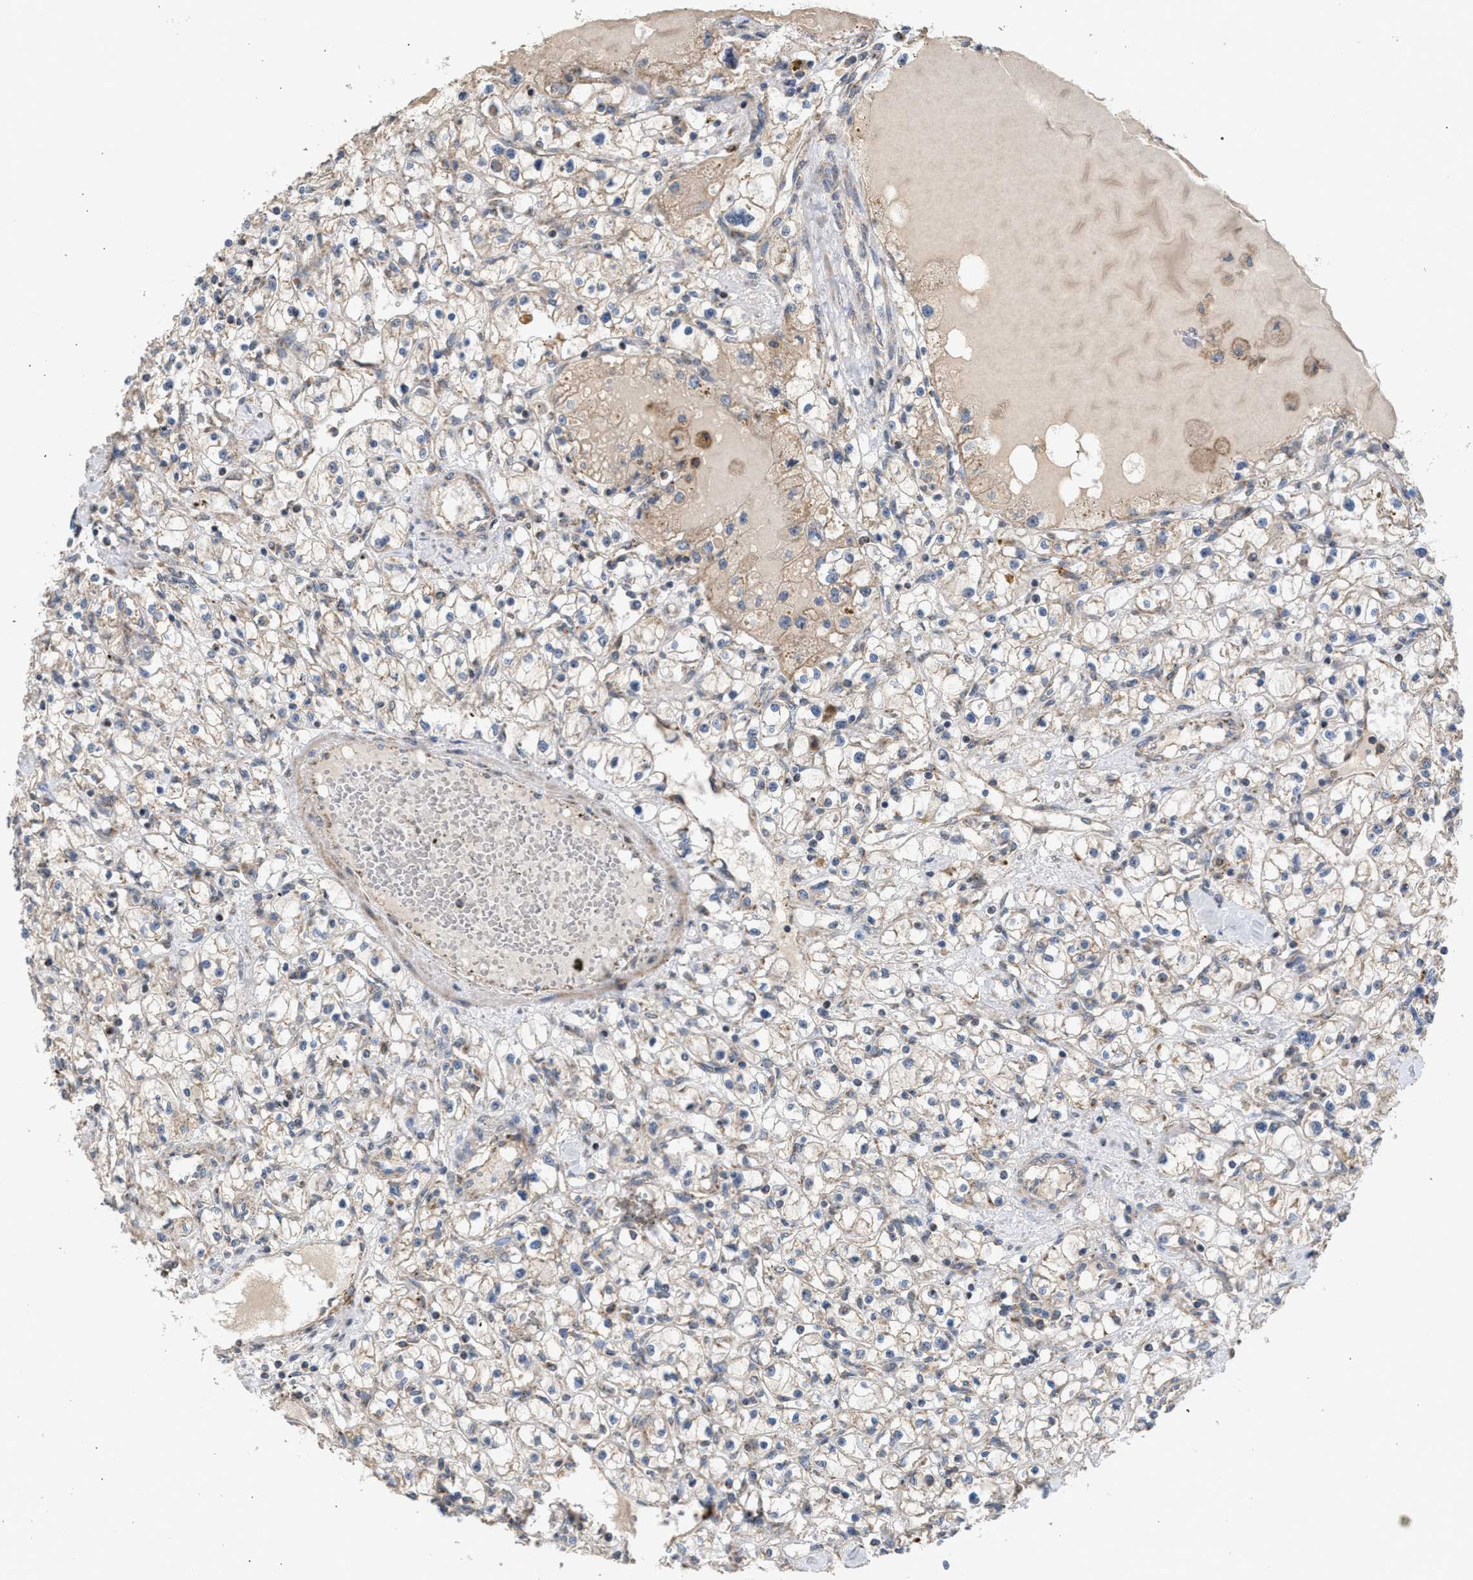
{"staining": {"intensity": "negative", "quantity": "none", "location": "none"}, "tissue": "renal cancer", "cell_type": "Tumor cells", "image_type": "cancer", "snomed": [{"axis": "morphology", "description": "Adenocarcinoma, NOS"}, {"axis": "topography", "description": "Kidney"}], "caption": "The histopathology image displays no significant staining in tumor cells of adenocarcinoma (renal). The staining is performed using DAB brown chromogen with nuclei counter-stained in using hematoxylin.", "gene": "TACO1", "patient": {"sex": "male", "age": 56}}